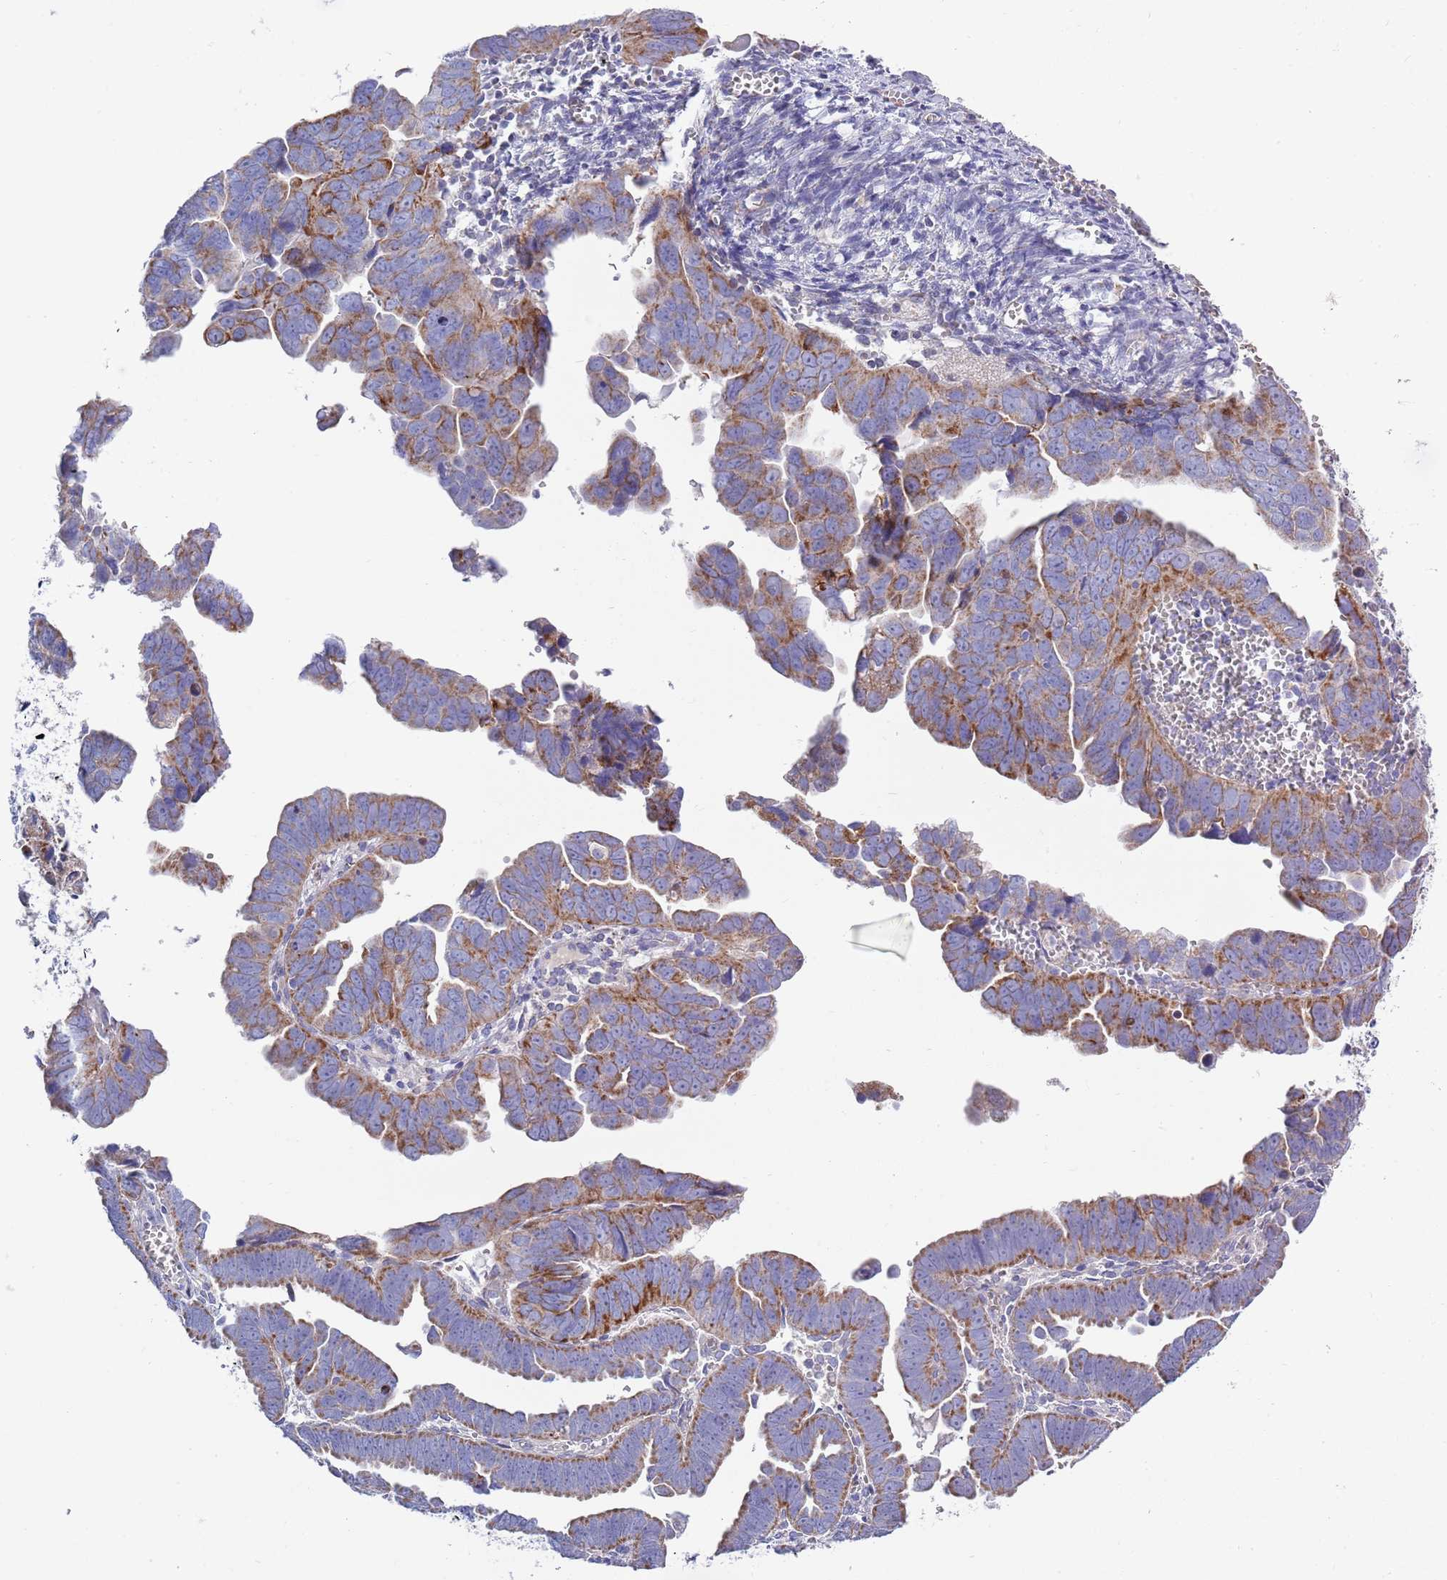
{"staining": {"intensity": "strong", "quantity": ">75%", "location": "cytoplasmic/membranous"}, "tissue": "endometrial cancer", "cell_type": "Tumor cells", "image_type": "cancer", "snomed": [{"axis": "morphology", "description": "Adenocarcinoma, NOS"}, {"axis": "topography", "description": "Endometrium"}], "caption": "This photomicrograph reveals immunohistochemistry (IHC) staining of human adenocarcinoma (endometrial), with high strong cytoplasmic/membranous positivity in approximately >75% of tumor cells.", "gene": "EMC8", "patient": {"sex": "female", "age": 75}}